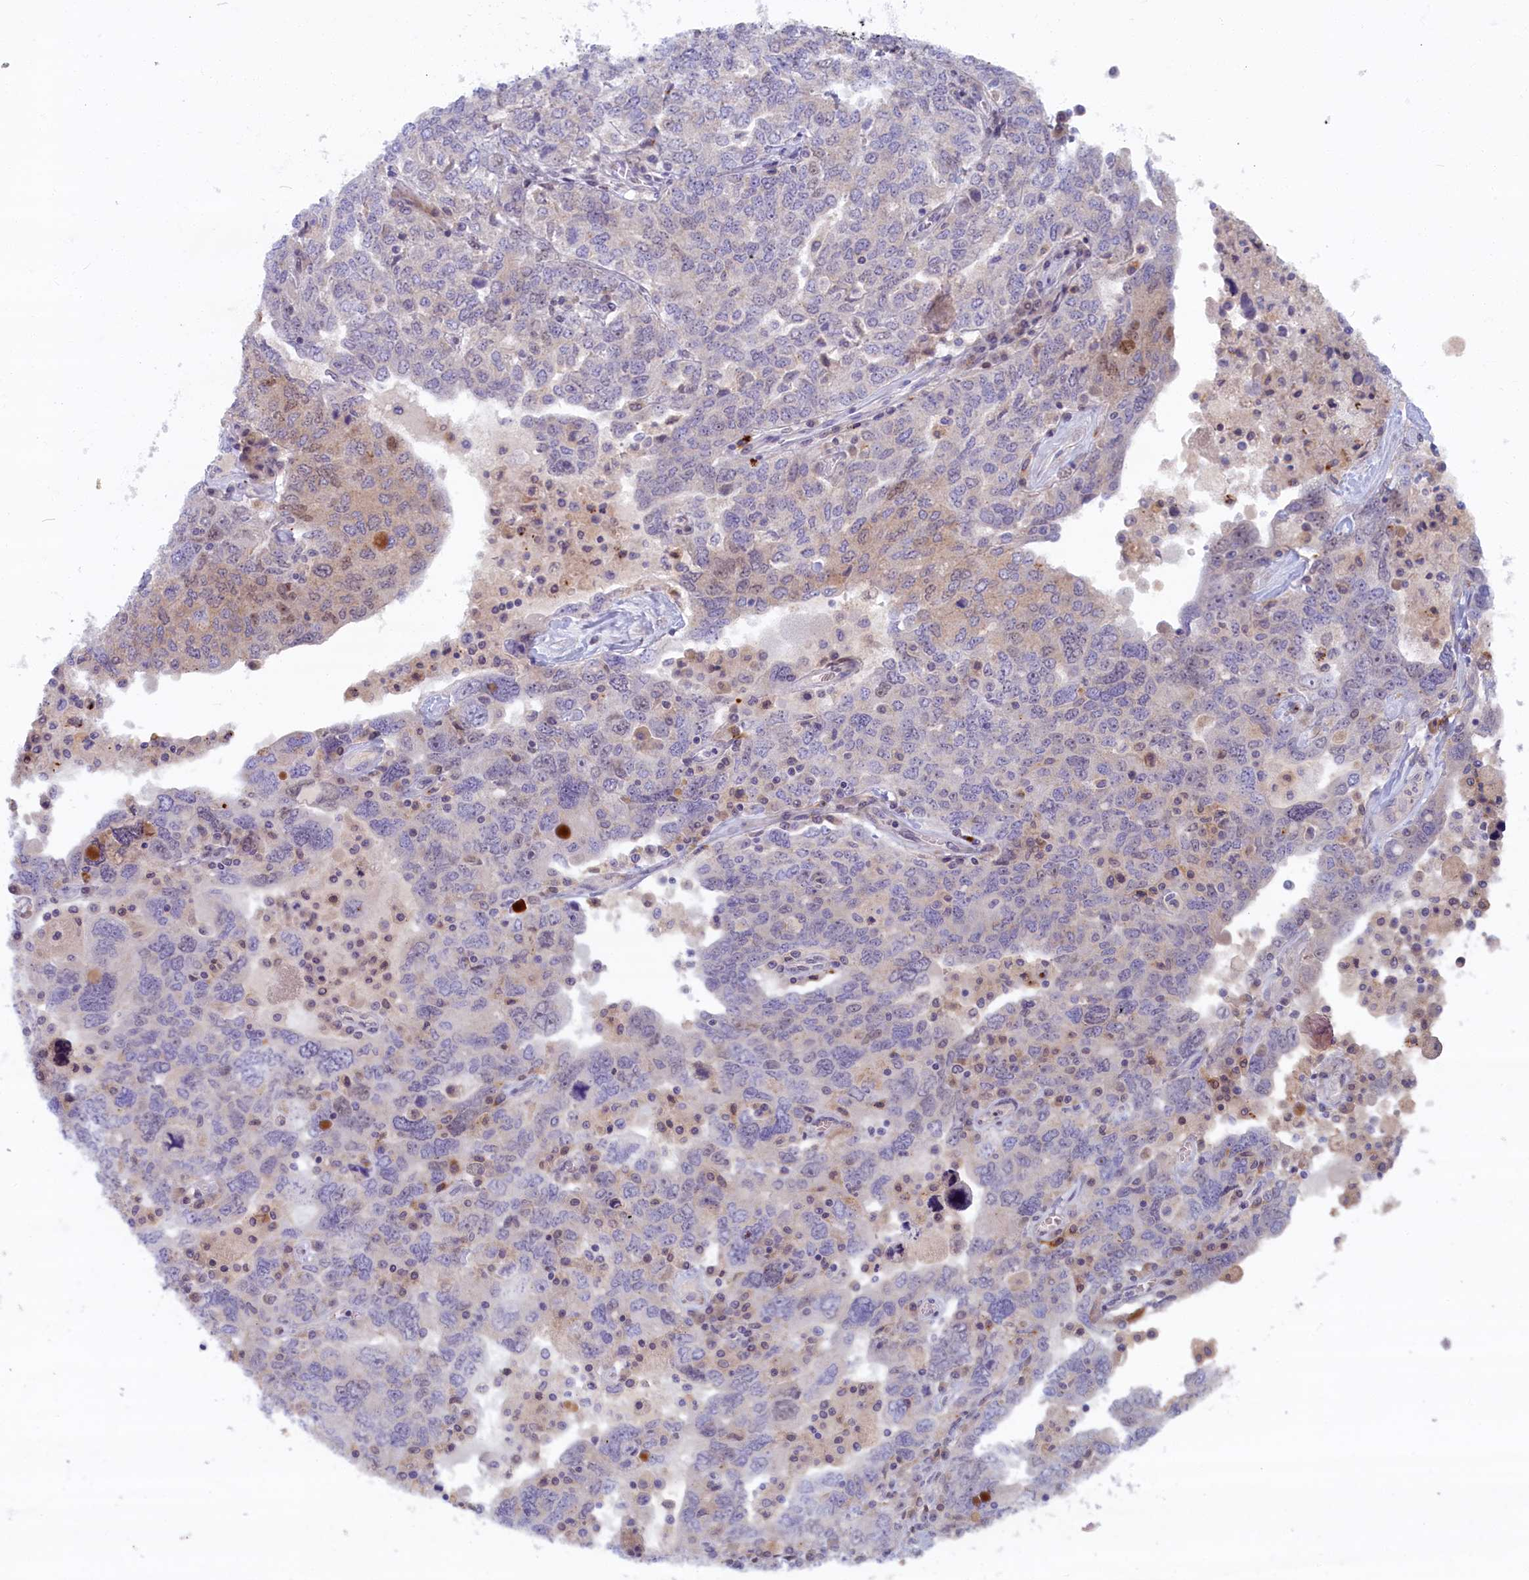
{"staining": {"intensity": "negative", "quantity": "none", "location": "none"}, "tissue": "ovarian cancer", "cell_type": "Tumor cells", "image_type": "cancer", "snomed": [{"axis": "morphology", "description": "Carcinoma, endometroid"}, {"axis": "topography", "description": "Ovary"}], "caption": "Ovarian endometroid carcinoma was stained to show a protein in brown. There is no significant positivity in tumor cells.", "gene": "FCSK", "patient": {"sex": "female", "age": 62}}